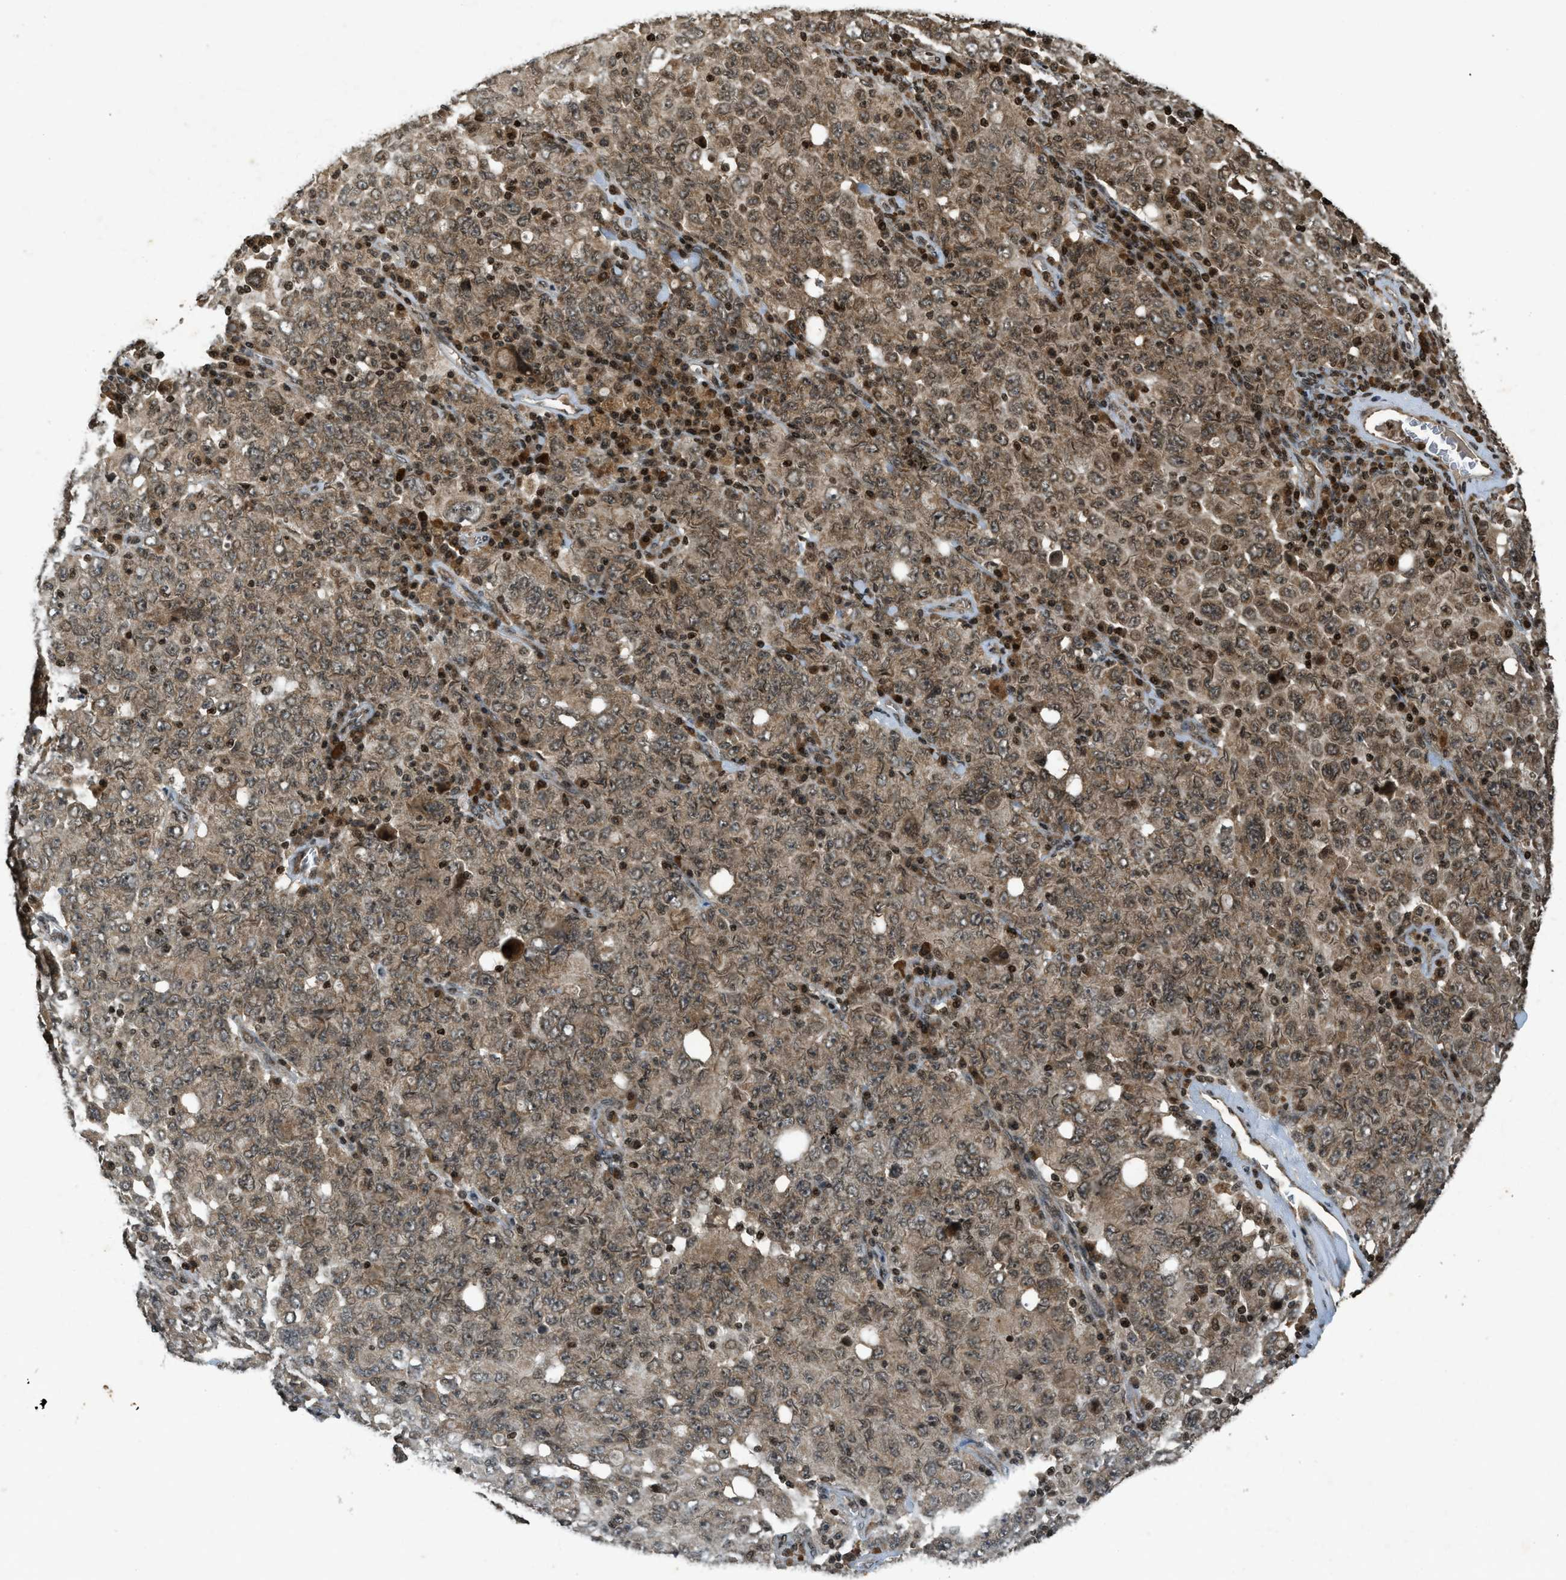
{"staining": {"intensity": "moderate", "quantity": ">75%", "location": "cytoplasmic/membranous,nuclear"}, "tissue": "ovarian cancer", "cell_type": "Tumor cells", "image_type": "cancer", "snomed": [{"axis": "morphology", "description": "Carcinoma, endometroid"}, {"axis": "topography", "description": "Ovary"}], "caption": "Immunohistochemical staining of human ovarian cancer (endometroid carcinoma) shows moderate cytoplasmic/membranous and nuclear protein positivity in about >75% of tumor cells.", "gene": "SIAH1", "patient": {"sex": "female", "age": 62}}